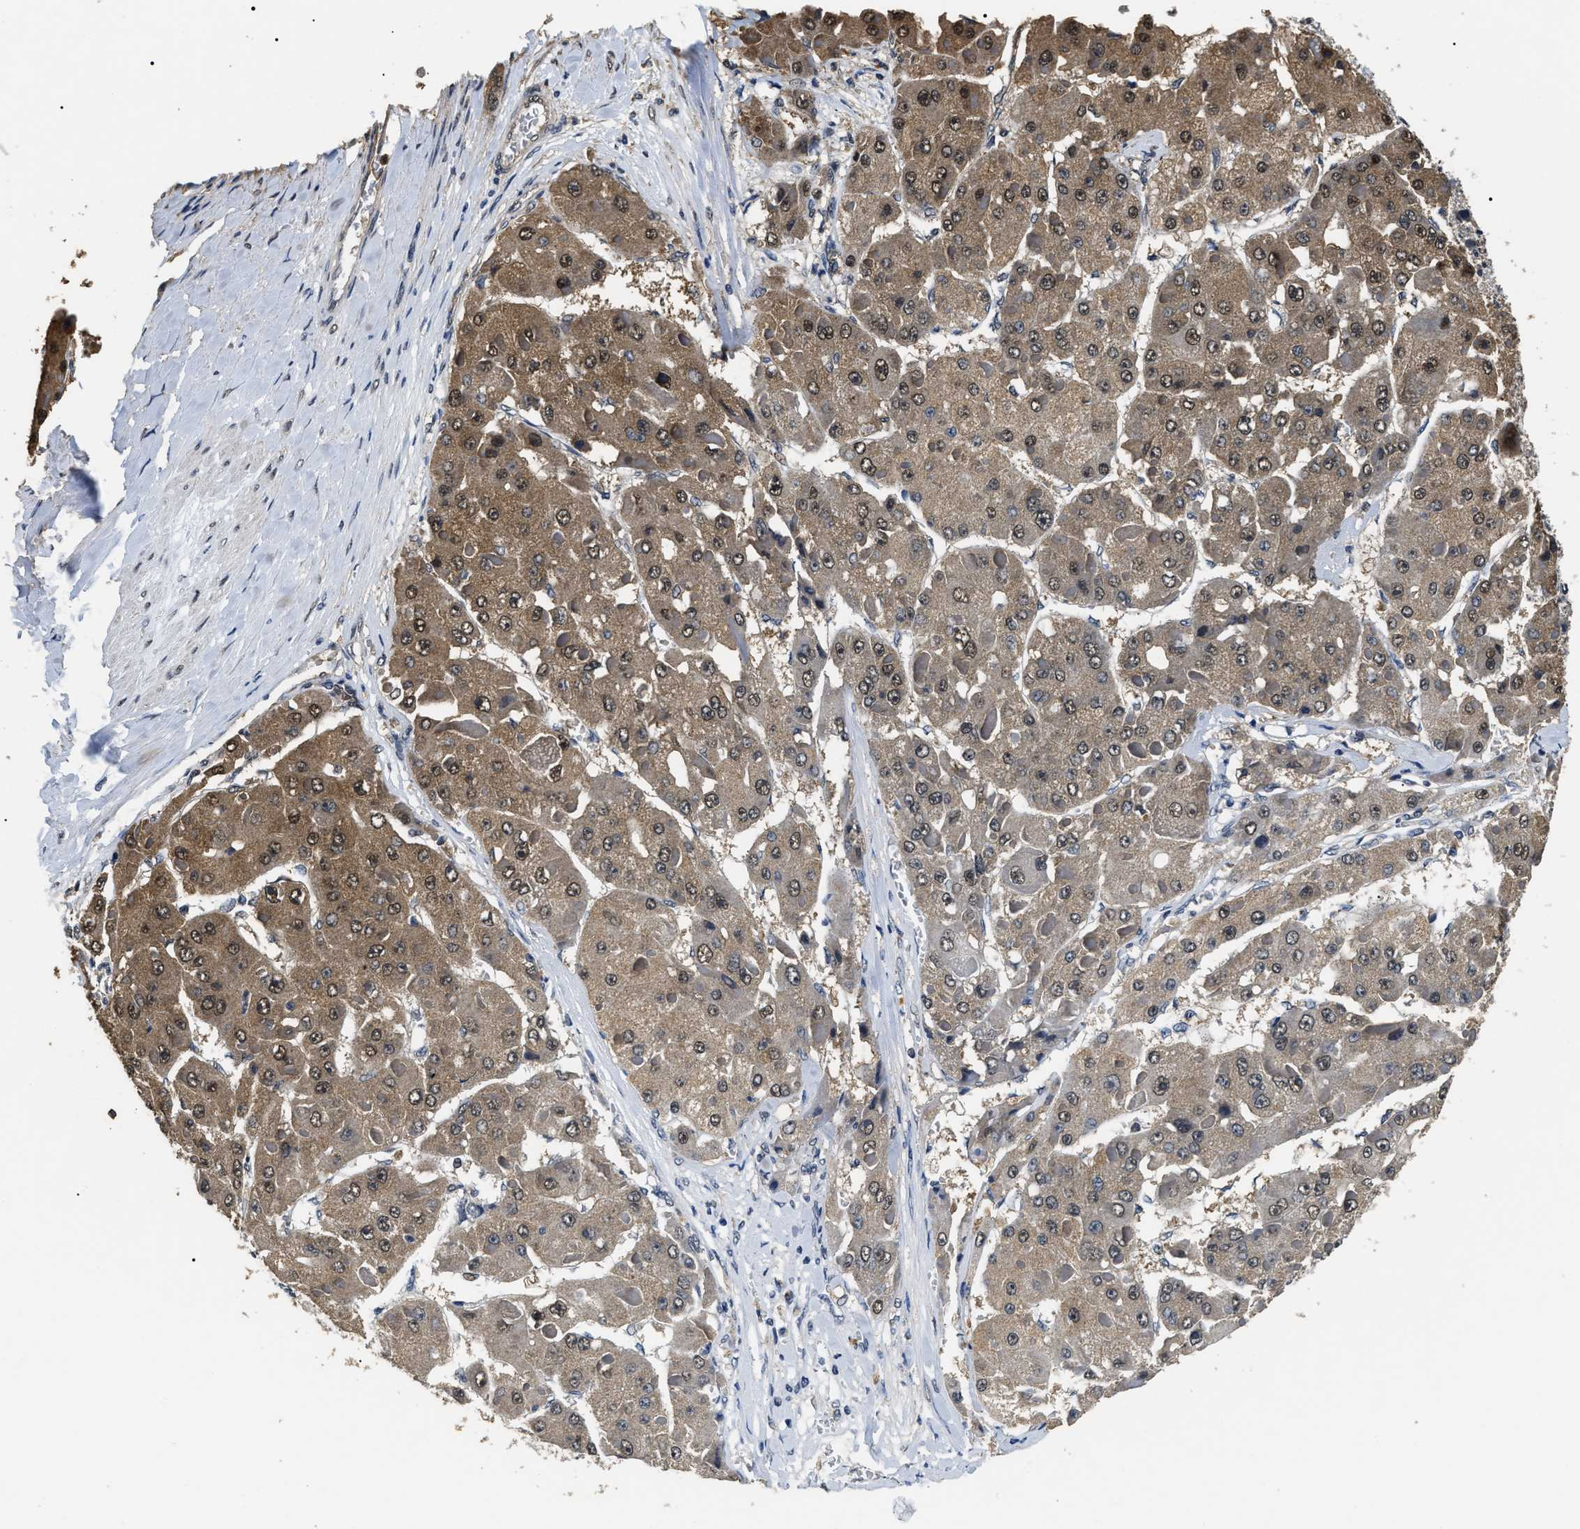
{"staining": {"intensity": "moderate", "quantity": ">75%", "location": "cytoplasmic/membranous,nuclear"}, "tissue": "liver cancer", "cell_type": "Tumor cells", "image_type": "cancer", "snomed": [{"axis": "morphology", "description": "Carcinoma, Hepatocellular, NOS"}, {"axis": "topography", "description": "Liver"}], "caption": "Immunohistochemistry of human liver cancer displays medium levels of moderate cytoplasmic/membranous and nuclear expression in about >75% of tumor cells.", "gene": "PSMD8", "patient": {"sex": "female", "age": 73}}